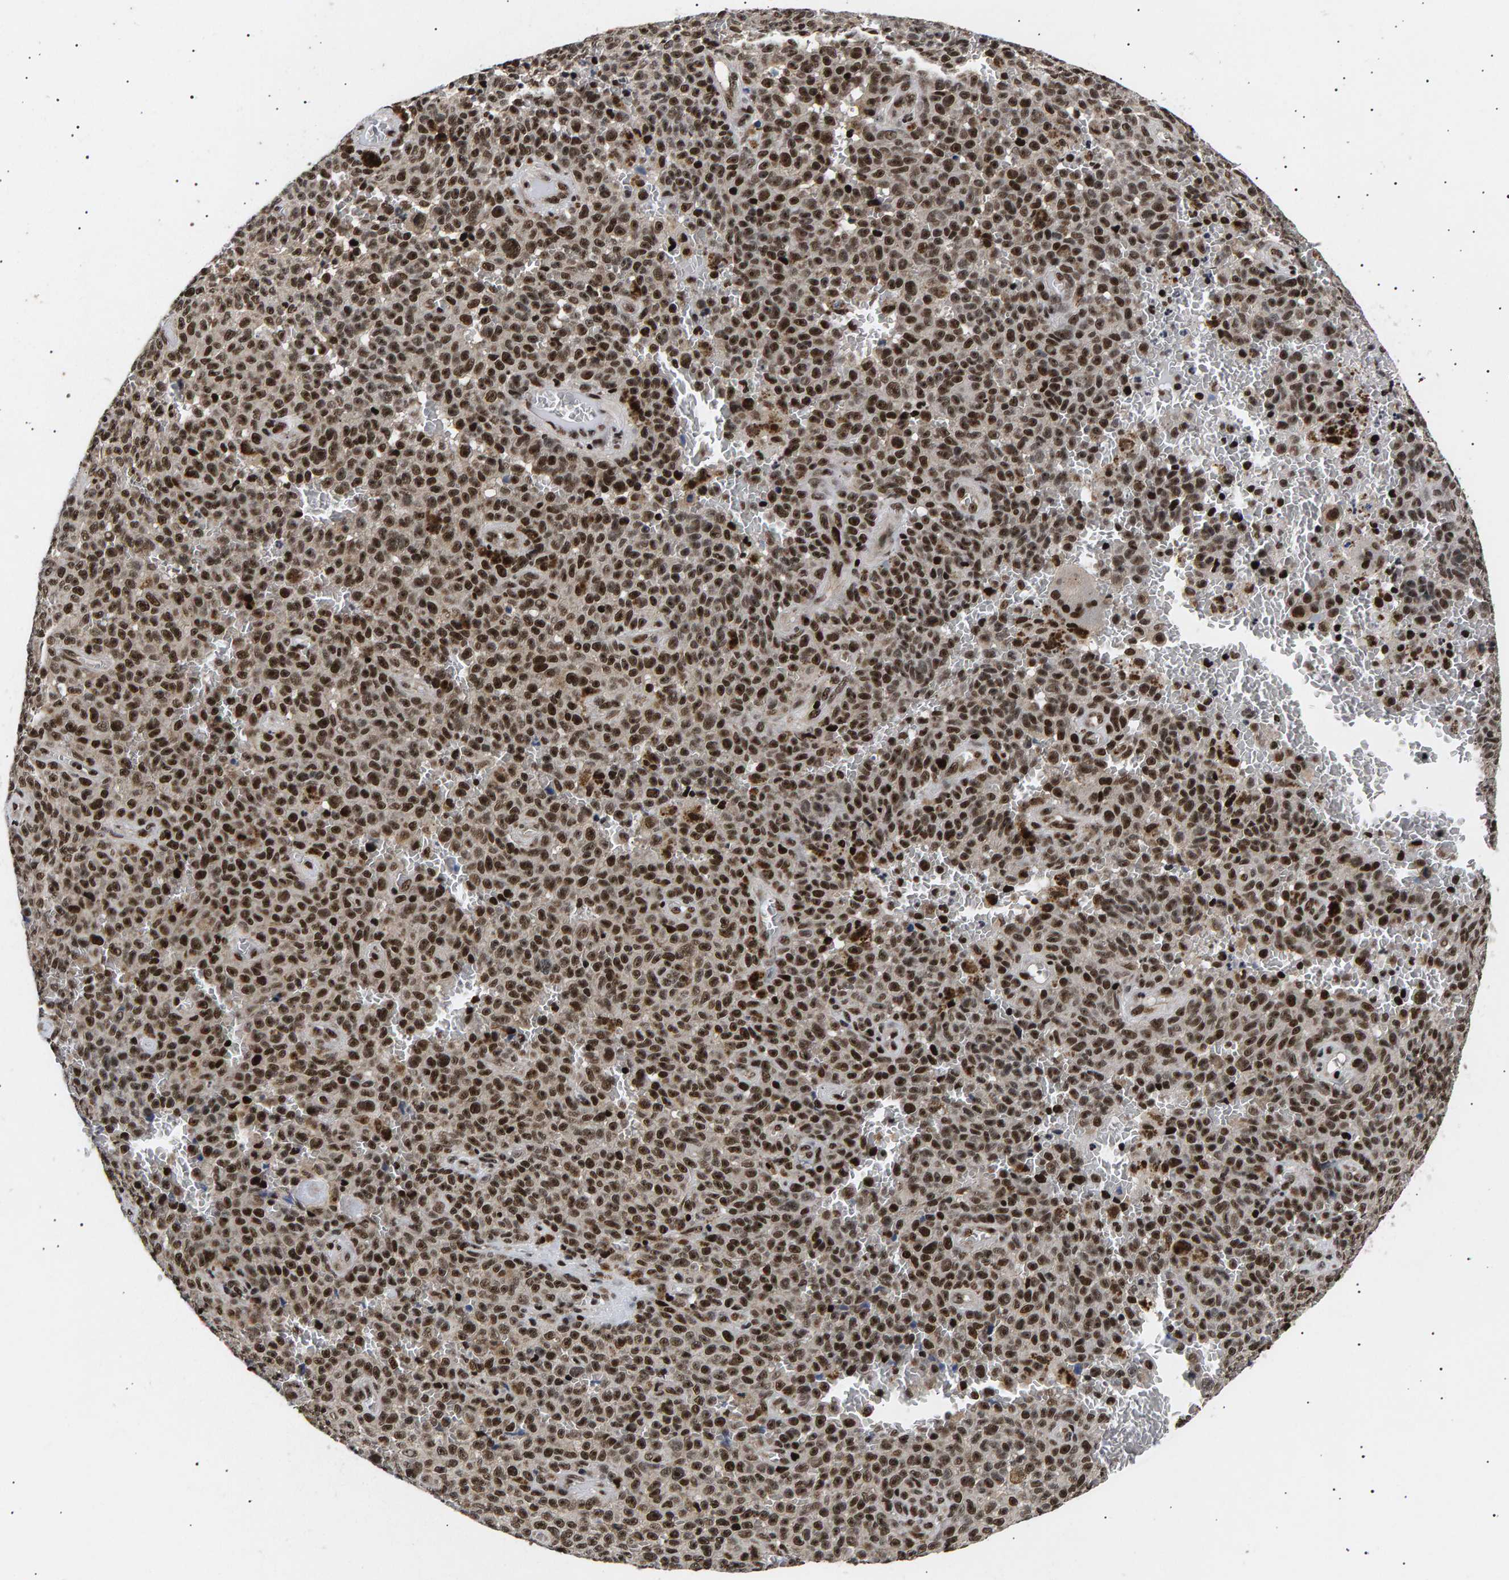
{"staining": {"intensity": "strong", "quantity": ">75%", "location": "nuclear"}, "tissue": "melanoma", "cell_type": "Tumor cells", "image_type": "cancer", "snomed": [{"axis": "morphology", "description": "Malignant melanoma, NOS"}, {"axis": "topography", "description": "Skin"}], "caption": "This is an image of immunohistochemistry staining of malignant melanoma, which shows strong expression in the nuclear of tumor cells.", "gene": "ANKRD40", "patient": {"sex": "female", "age": 82}}